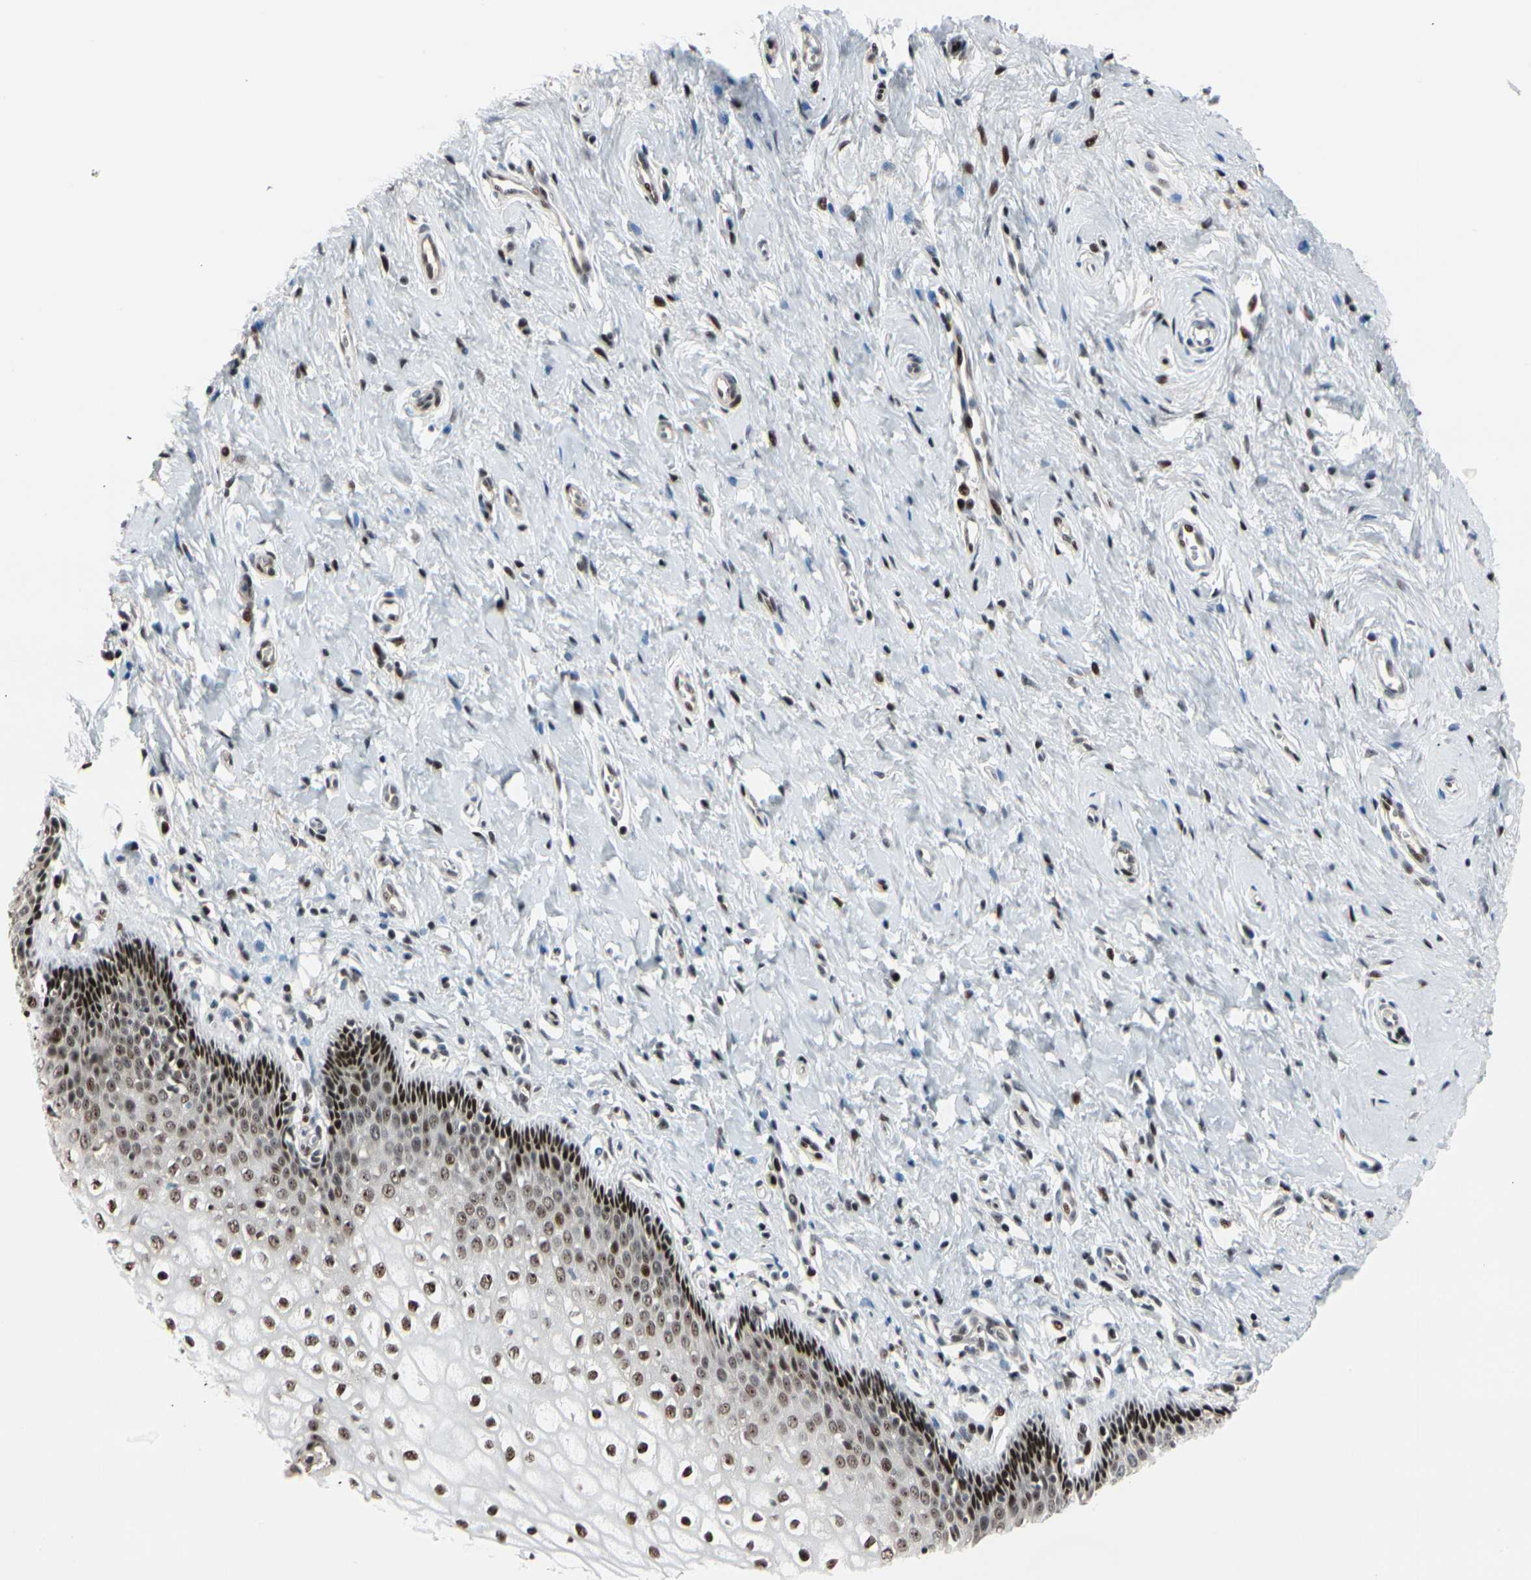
{"staining": {"intensity": "moderate", "quantity": ">75%", "location": "nuclear"}, "tissue": "vagina", "cell_type": "Squamous epithelial cells", "image_type": "normal", "snomed": [{"axis": "morphology", "description": "Normal tissue, NOS"}, {"axis": "topography", "description": "Soft tissue"}, {"axis": "topography", "description": "Vagina"}], "caption": "DAB (3,3'-diaminobenzidine) immunohistochemical staining of normal vagina exhibits moderate nuclear protein staining in about >75% of squamous epithelial cells.", "gene": "FOXO3", "patient": {"sex": "female", "age": 61}}